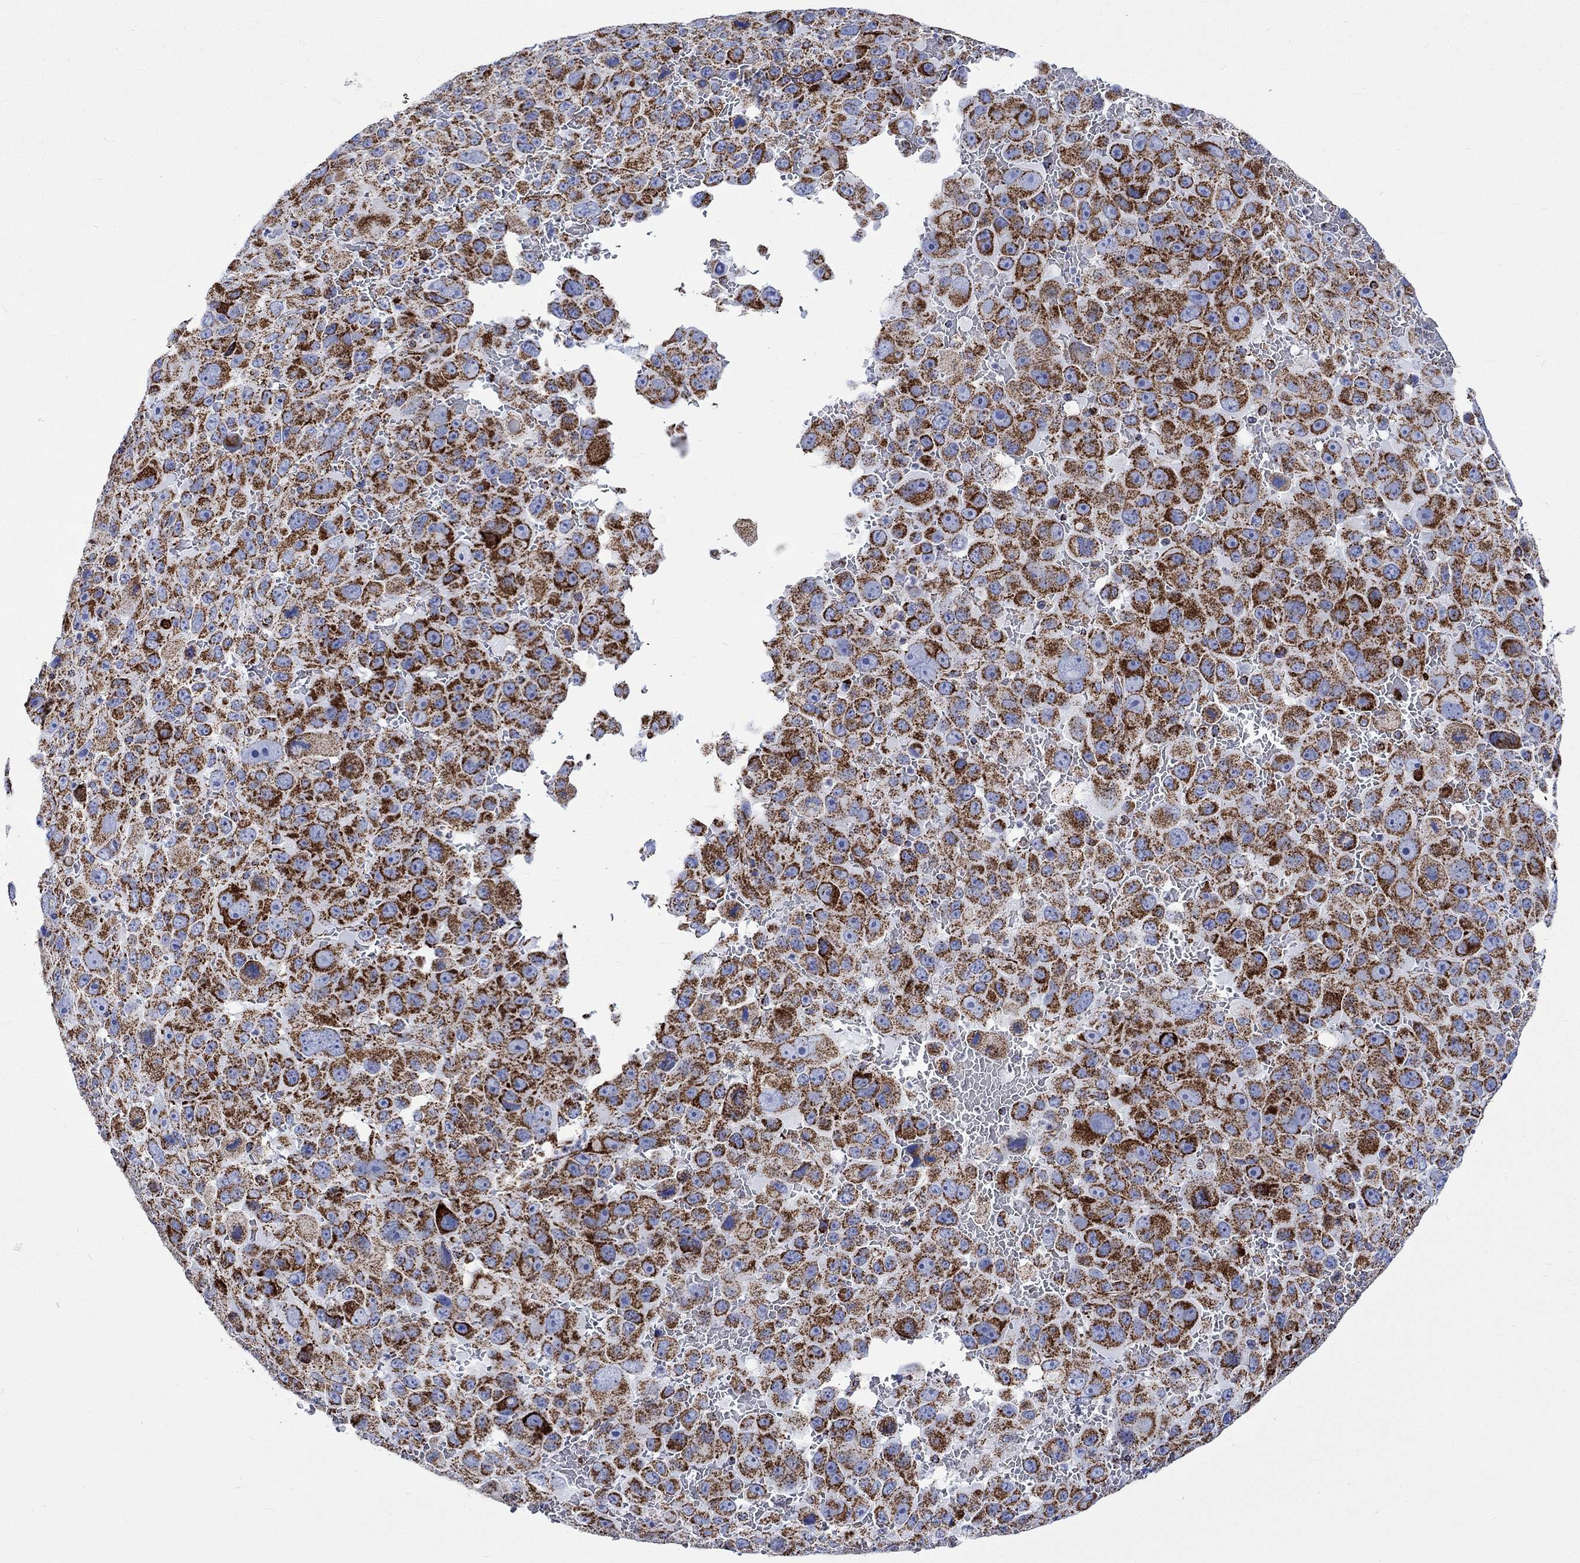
{"staining": {"intensity": "strong", "quantity": ">75%", "location": "cytoplasmic/membranous"}, "tissue": "melanoma", "cell_type": "Tumor cells", "image_type": "cancer", "snomed": [{"axis": "morphology", "description": "Malignant melanoma, NOS"}, {"axis": "topography", "description": "Skin"}], "caption": "Strong cytoplasmic/membranous protein positivity is present in approximately >75% of tumor cells in malignant melanoma.", "gene": "RCE1", "patient": {"sex": "female", "age": 91}}